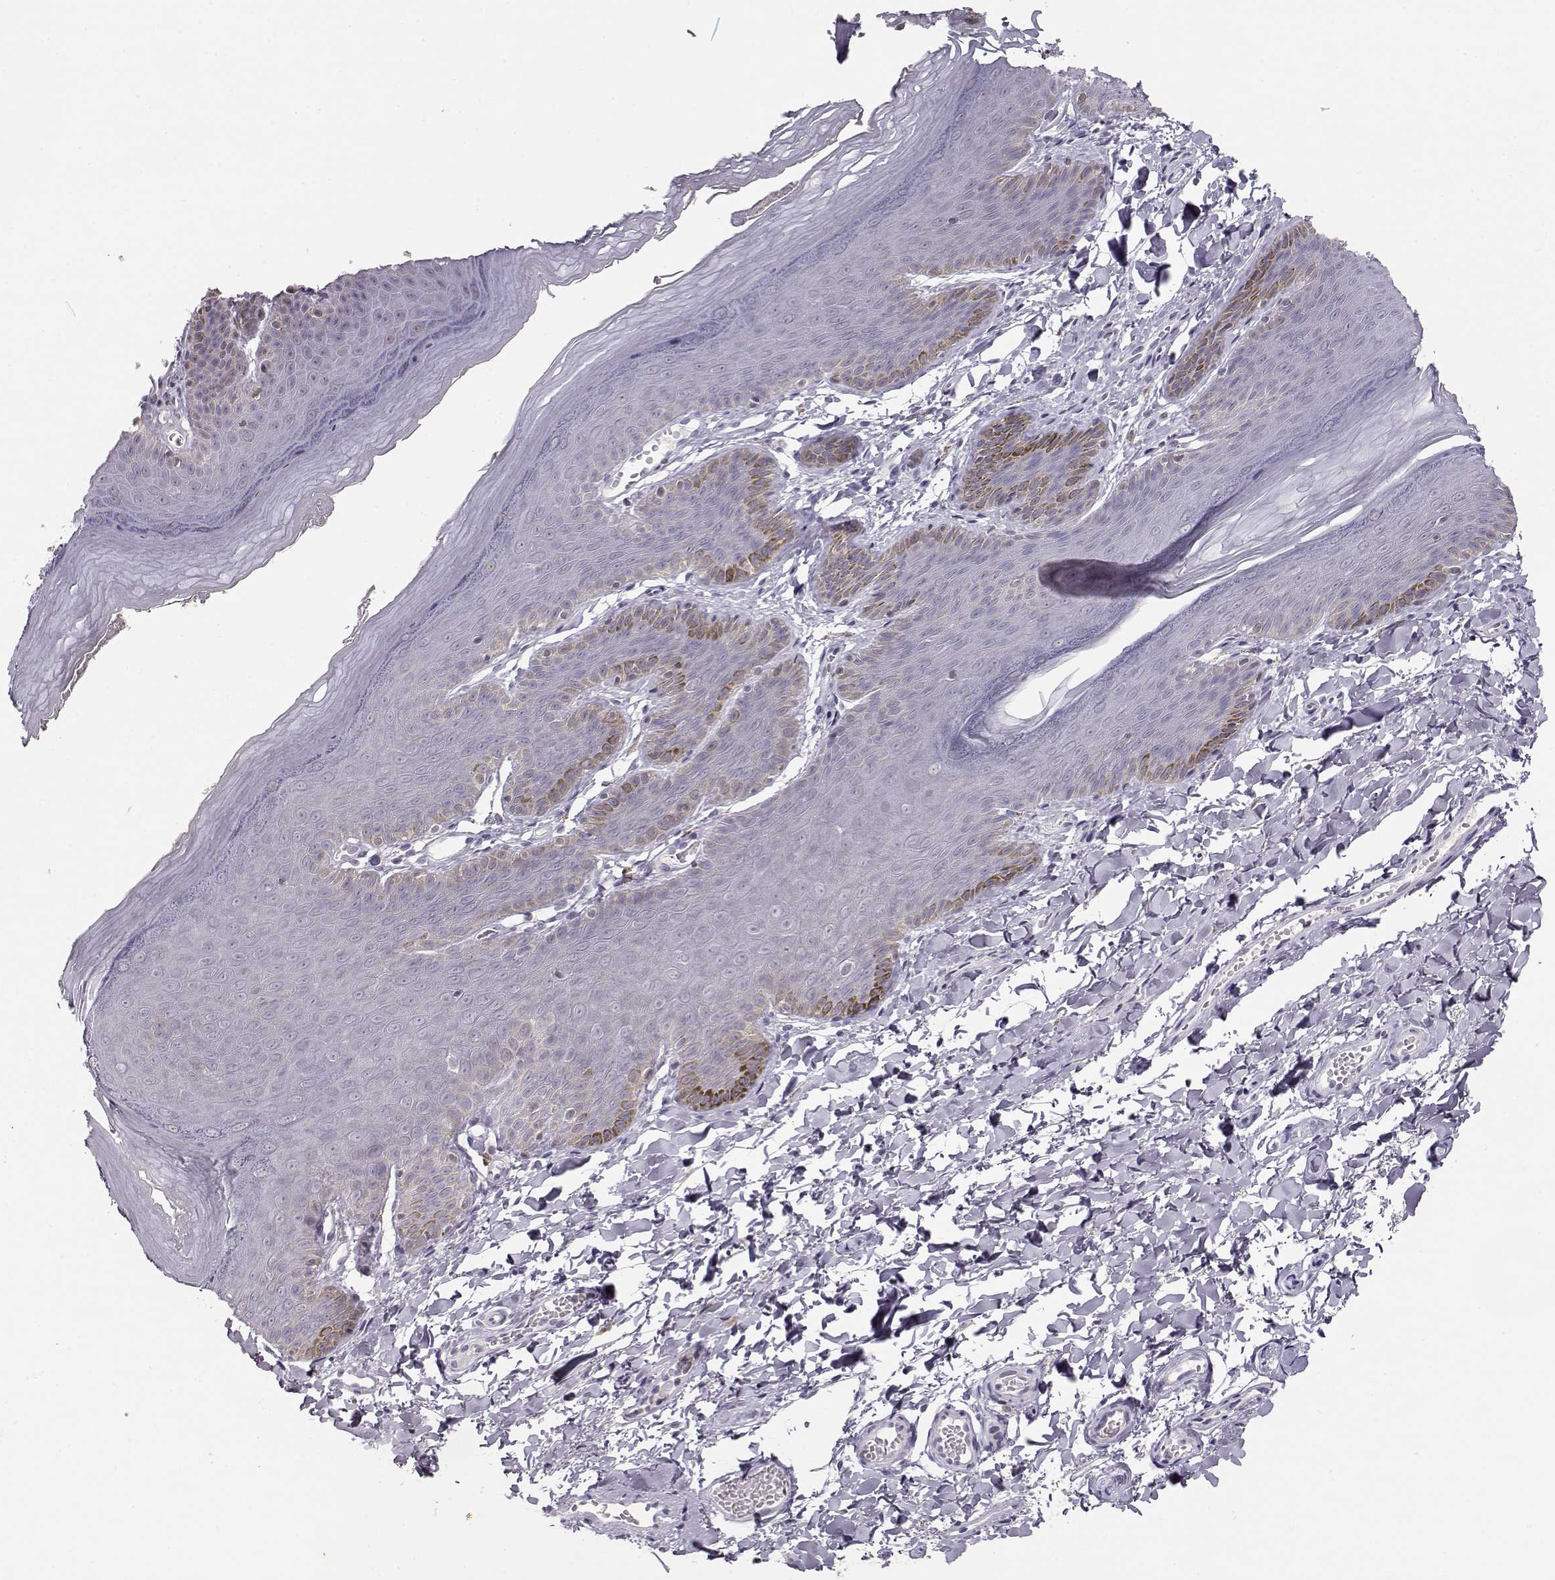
{"staining": {"intensity": "negative", "quantity": "none", "location": "none"}, "tissue": "skin", "cell_type": "Epidermal cells", "image_type": "normal", "snomed": [{"axis": "morphology", "description": "Normal tissue, NOS"}, {"axis": "topography", "description": "Anal"}], "caption": "Epidermal cells show no significant staining in benign skin. (Immunohistochemistry (ihc), brightfield microscopy, high magnification).", "gene": "TEPP", "patient": {"sex": "male", "age": 53}}